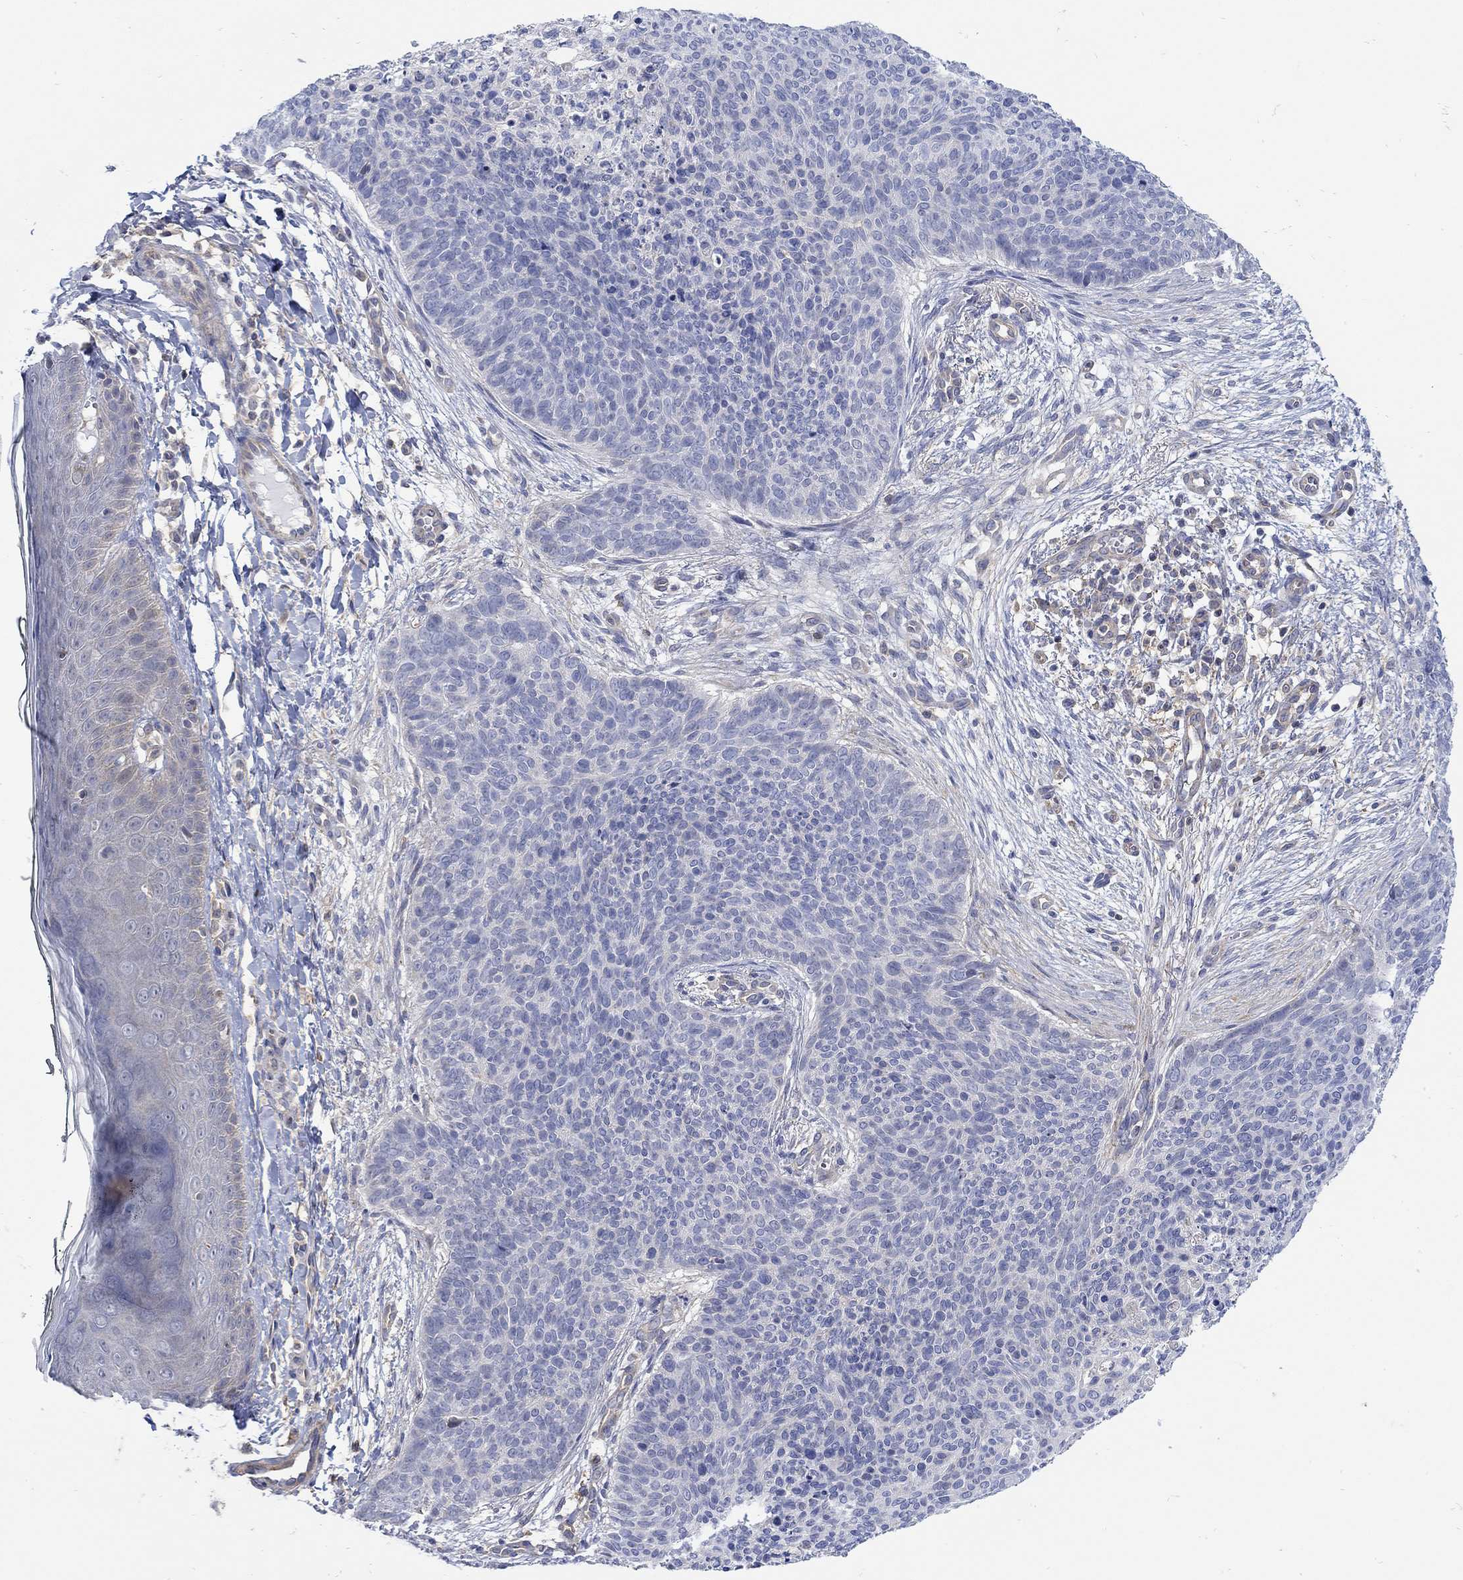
{"staining": {"intensity": "negative", "quantity": "none", "location": "none"}, "tissue": "skin cancer", "cell_type": "Tumor cells", "image_type": "cancer", "snomed": [{"axis": "morphology", "description": "Basal cell carcinoma"}, {"axis": "topography", "description": "Skin"}], "caption": "A high-resolution image shows immunohistochemistry (IHC) staining of skin basal cell carcinoma, which demonstrates no significant positivity in tumor cells.", "gene": "TEKT3", "patient": {"sex": "male", "age": 64}}